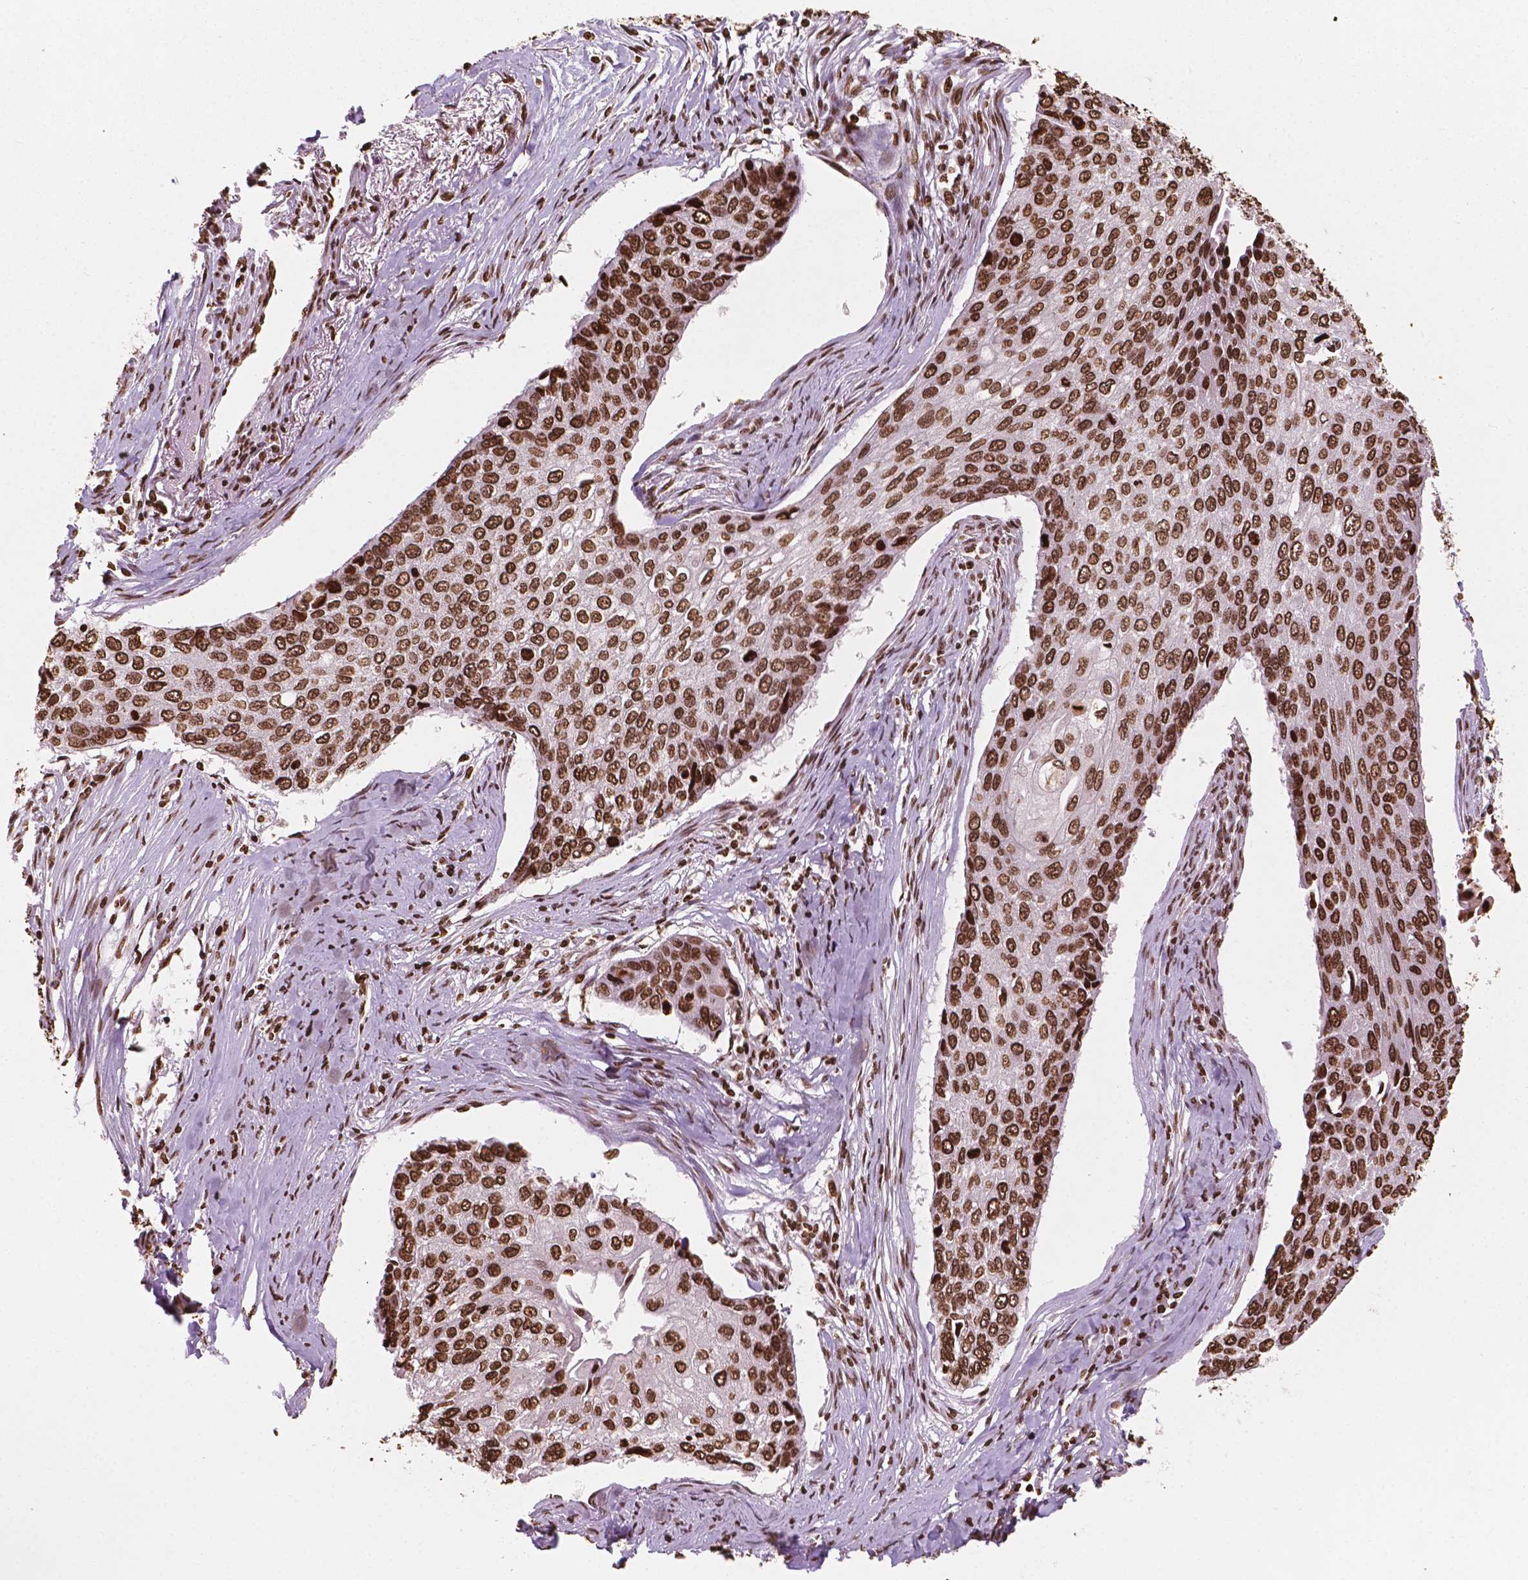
{"staining": {"intensity": "strong", "quantity": ">75%", "location": "nuclear"}, "tissue": "lung cancer", "cell_type": "Tumor cells", "image_type": "cancer", "snomed": [{"axis": "morphology", "description": "Squamous cell carcinoma, NOS"}, {"axis": "morphology", "description": "Squamous cell carcinoma, metastatic, NOS"}, {"axis": "topography", "description": "Lung"}], "caption": "The immunohistochemical stain shows strong nuclear staining in tumor cells of squamous cell carcinoma (lung) tissue.", "gene": "H3C7", "patient": {"sex": "male", "age": 63}}